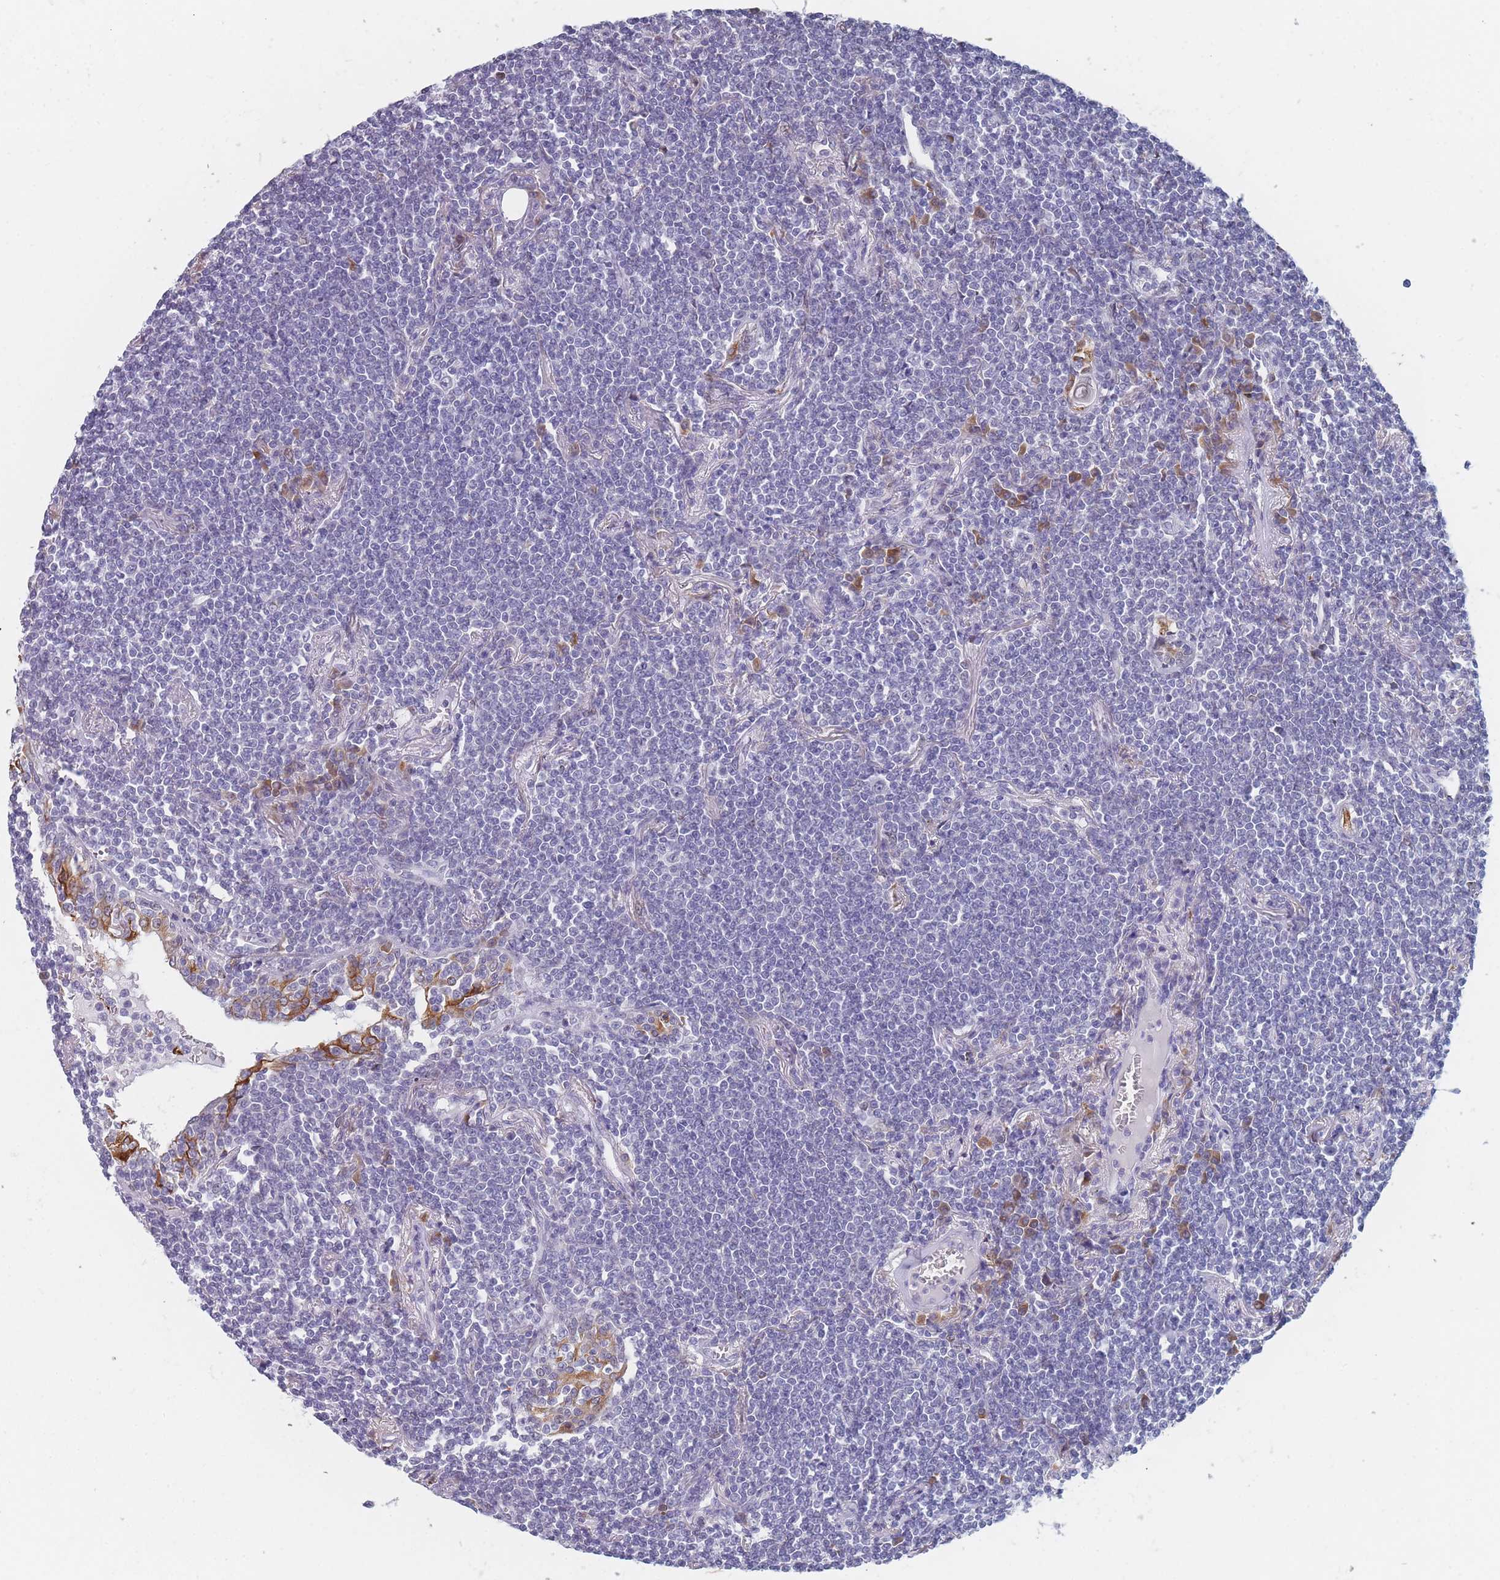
{"staining": {"intensity": "negative", "quantity": "none", "location": "none"}, "tissue": "lymphoma", "cell_type": "Tumor cells", "image_type": "cancer", "snomed": [{"axis": "morphology", "description": "Malignant lymphoma, non-Hodgkin's type, Low grade"}, {"axis": "topography", "description": "Lung"}], "caption": "IHC of lymphoma reveals no positivity in tumor cells. (DAB immunohistochemistry, high magnification).", "gene": "TMED10", "patient": {"sex": "female", "age": 71}}